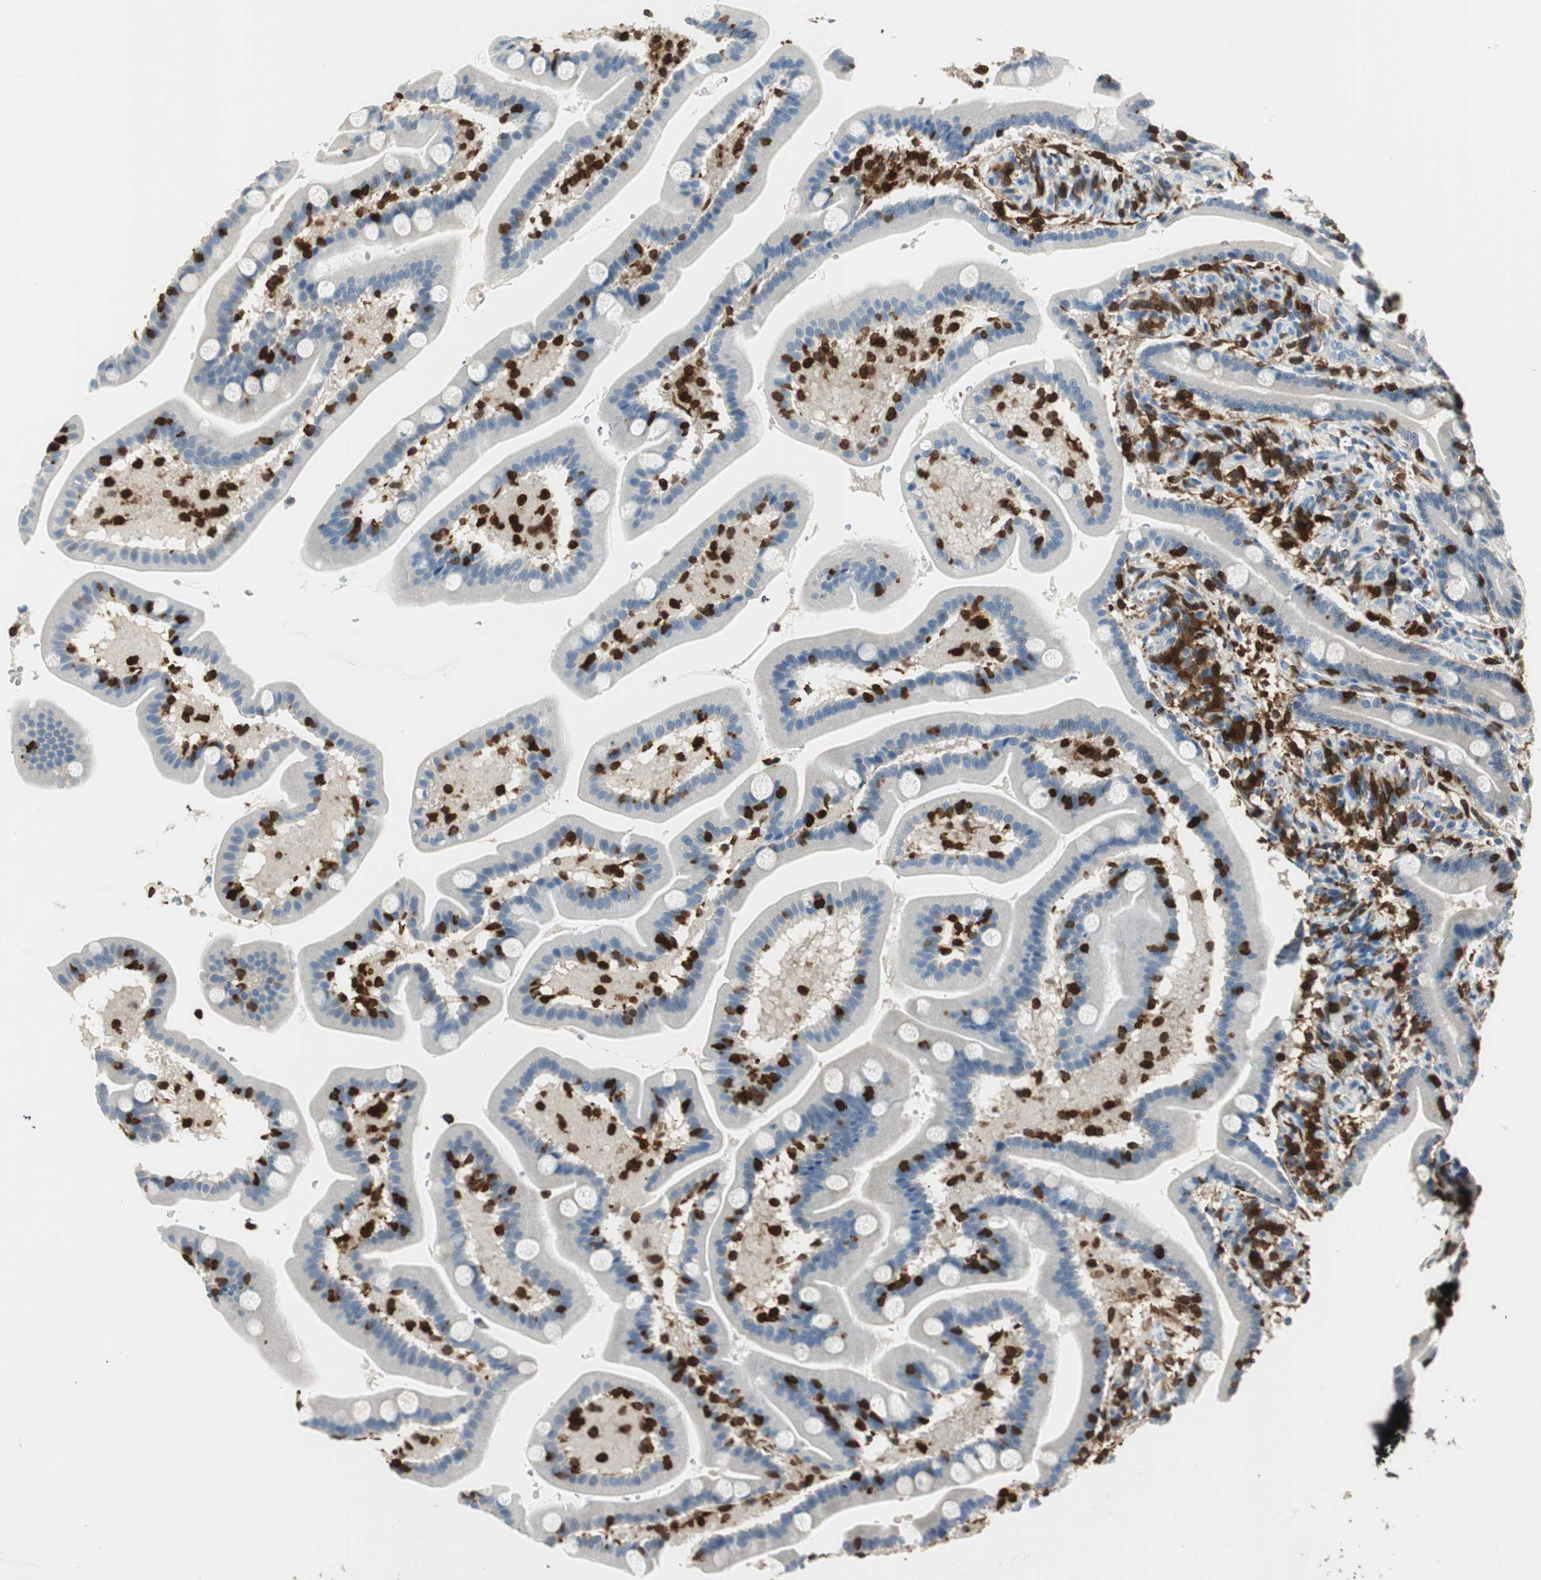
{"staining": {"intensity": "weak", "quantity": "<25%", "location": "cytoplasmic/membranous"}, "tissue": "duodenum", "cell_type": "Glandular cells", "image_type": "normal", "snomed": [{"axis": "morphology", "description": "Normal tissue, NOS"}, {"axis": "topography", "description": "Duodenum"}], "caption": "Immunohistochemistry (IHC) photomicrograph of normal human duodenum stained for a protein (brown), which reveals no positivity in glandular cells.", "gene": "COTL1", "patient": {"sex": "male", "age": 54}}